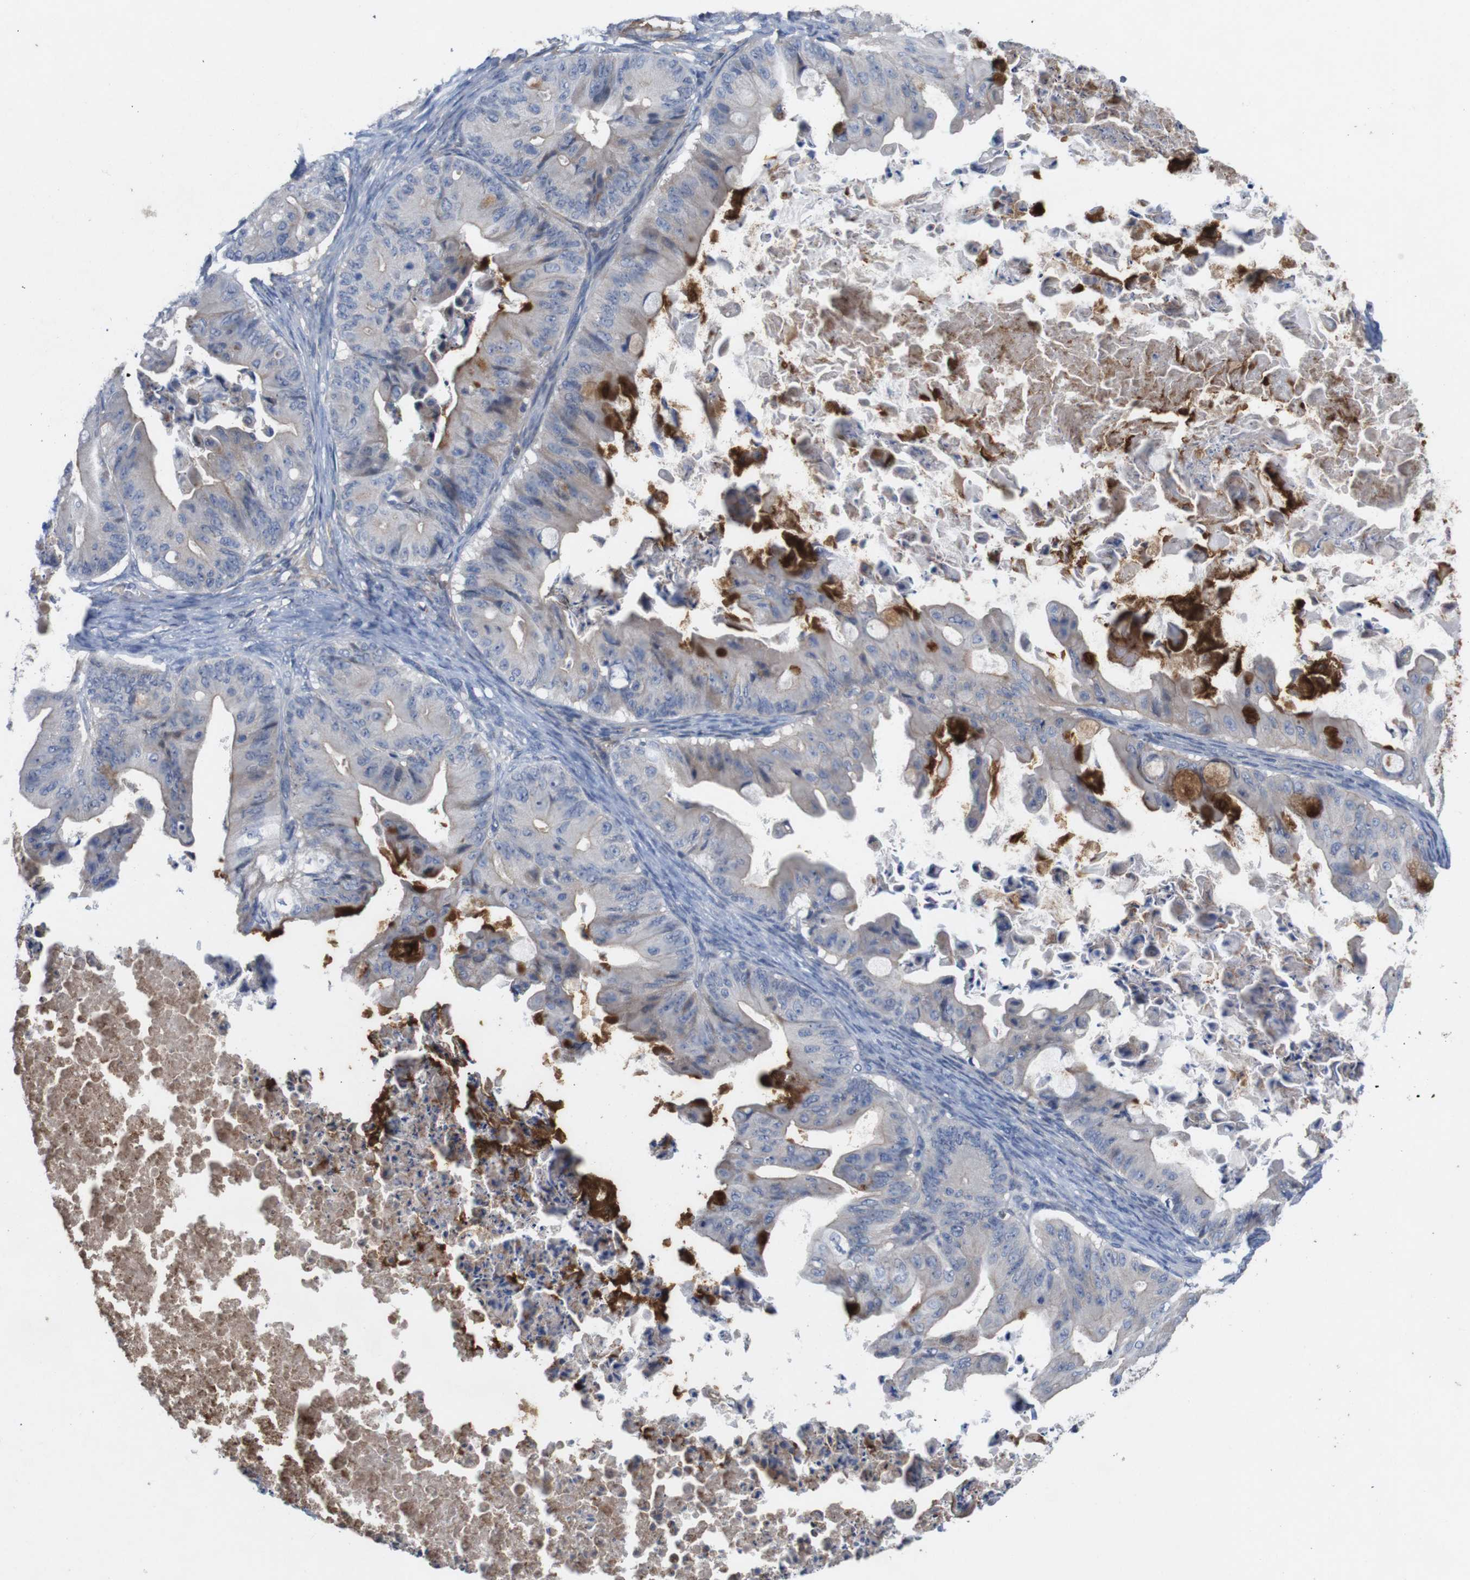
{"staining": {"intensity": "strong", "quantity": "<25%", "location": "cytoplasmic/membranous"}, "tissue": "ovarian cancer", "cell_type": "Tumor cells", "image_type": "cancer", "snomed": [{"axis": "morphology", "description": "Cystadenocarcinoma, mucinous, NOS"}, {"axis": "topography", "description": "Ovary"}], "caption": "Mucinous cystadenocarcinoma (ovarian) was stained to show a protein in brown. There is medium levels of strong cytoplasmic/membranous positivity in approximately <25% of tumor cells. (DAB (3,3'-diaminobenzidine) IHC, brown staining for protein, blue staining for nuclei).", "gene": "C1RL", "patient": {"sex": "female", "age": 37}}